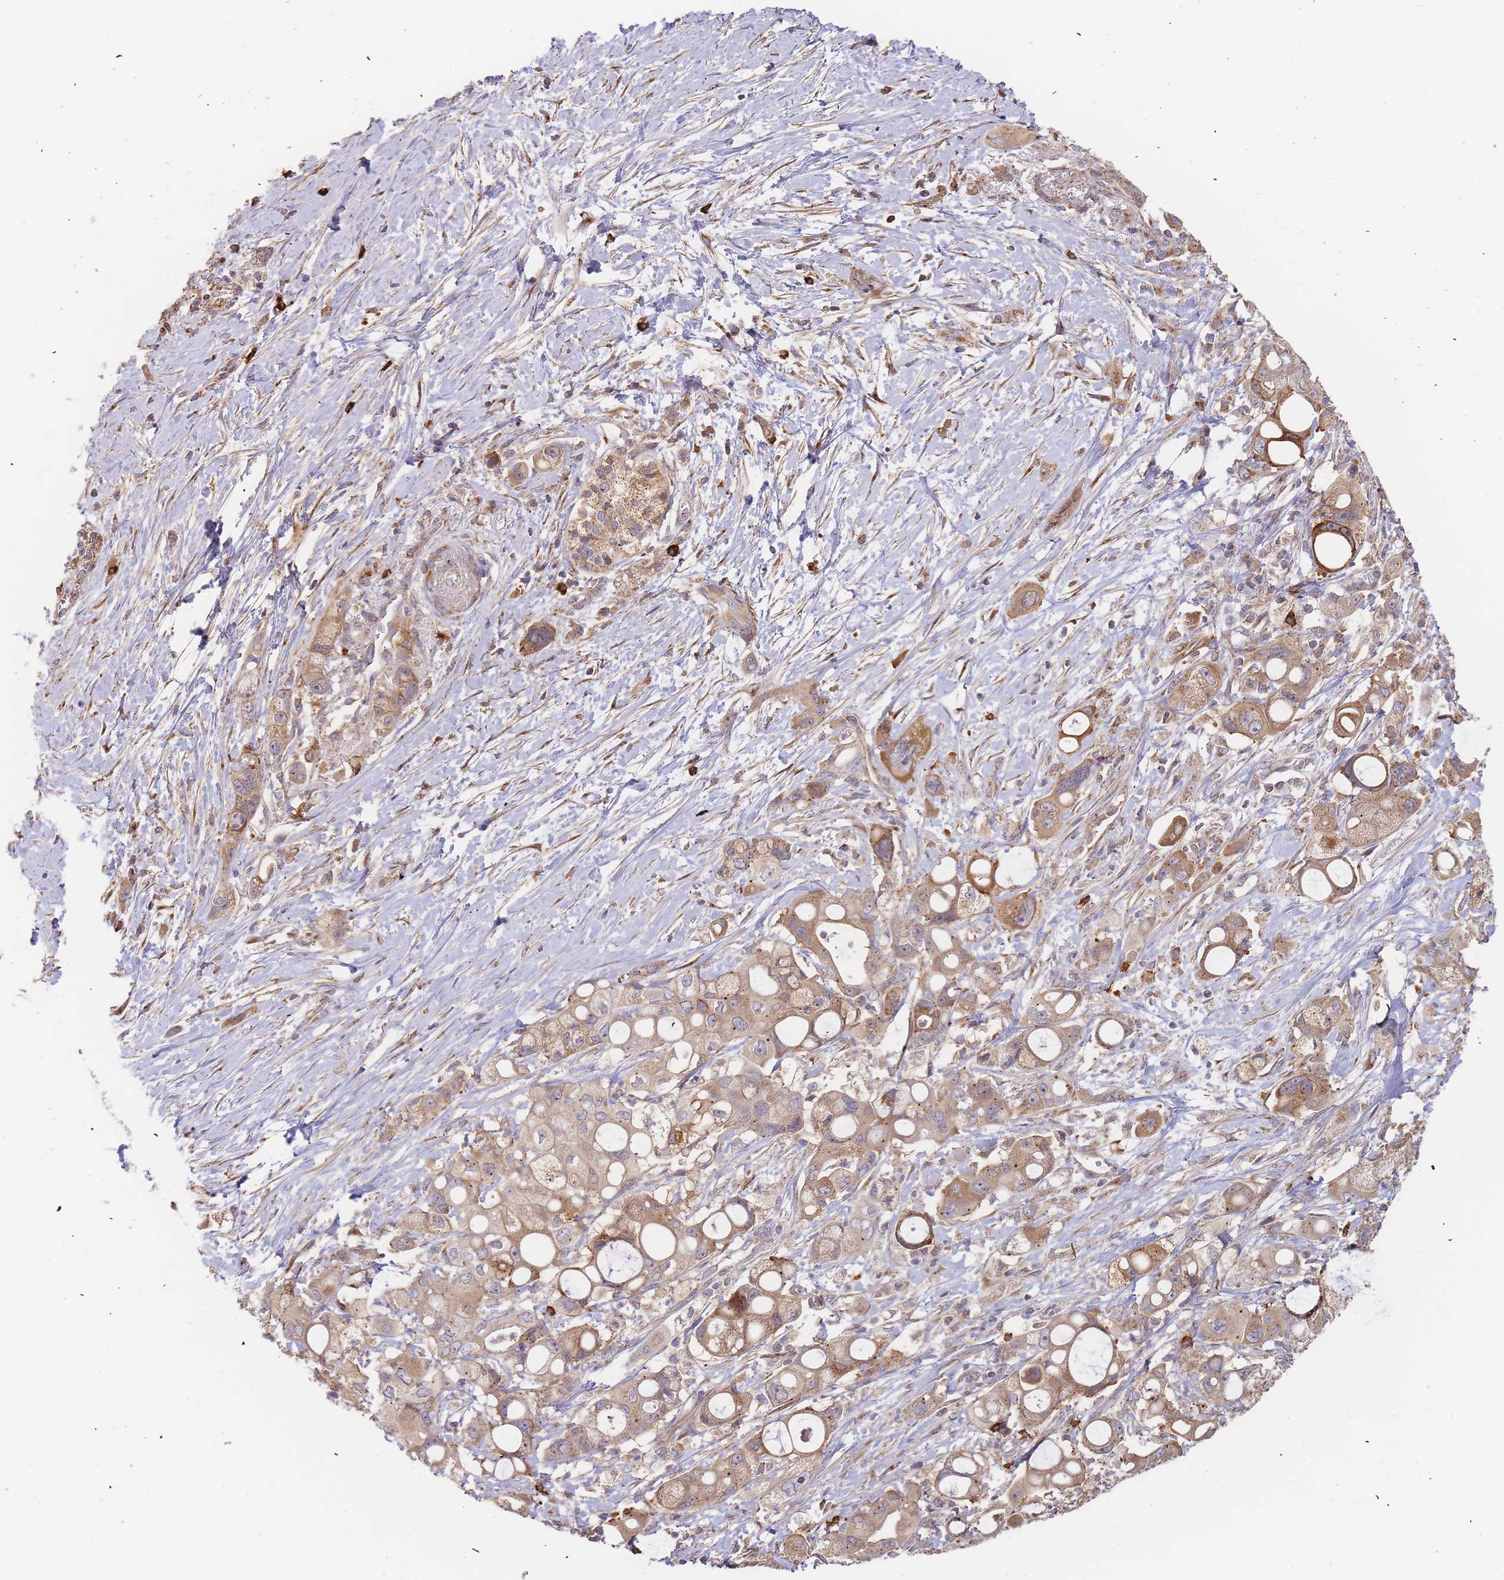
{"staining": {"intensity": "moderate", "quantity": ">75%", "location": "cytoplasmic/membranous"}, "tissue": "pancreatic cancer", "cell_type": "Tumor cells", "image_type": "cancer", "snomed": [{"axis": "morphology", "description": "Adenocarcinoma, NOS"}, {"axis": "topography", "description": "Pancreas"}], "caption": "Moderate cytoplasmic/membranous protein positivity is identified in about >75% of tumor cells in adenocarcinoma (pancreatic). (brown staining indicates protein expression, while blue staining denotes nuclei).", "gene": "ADCY9", "patient": {"sex": "male", "age": 68}}